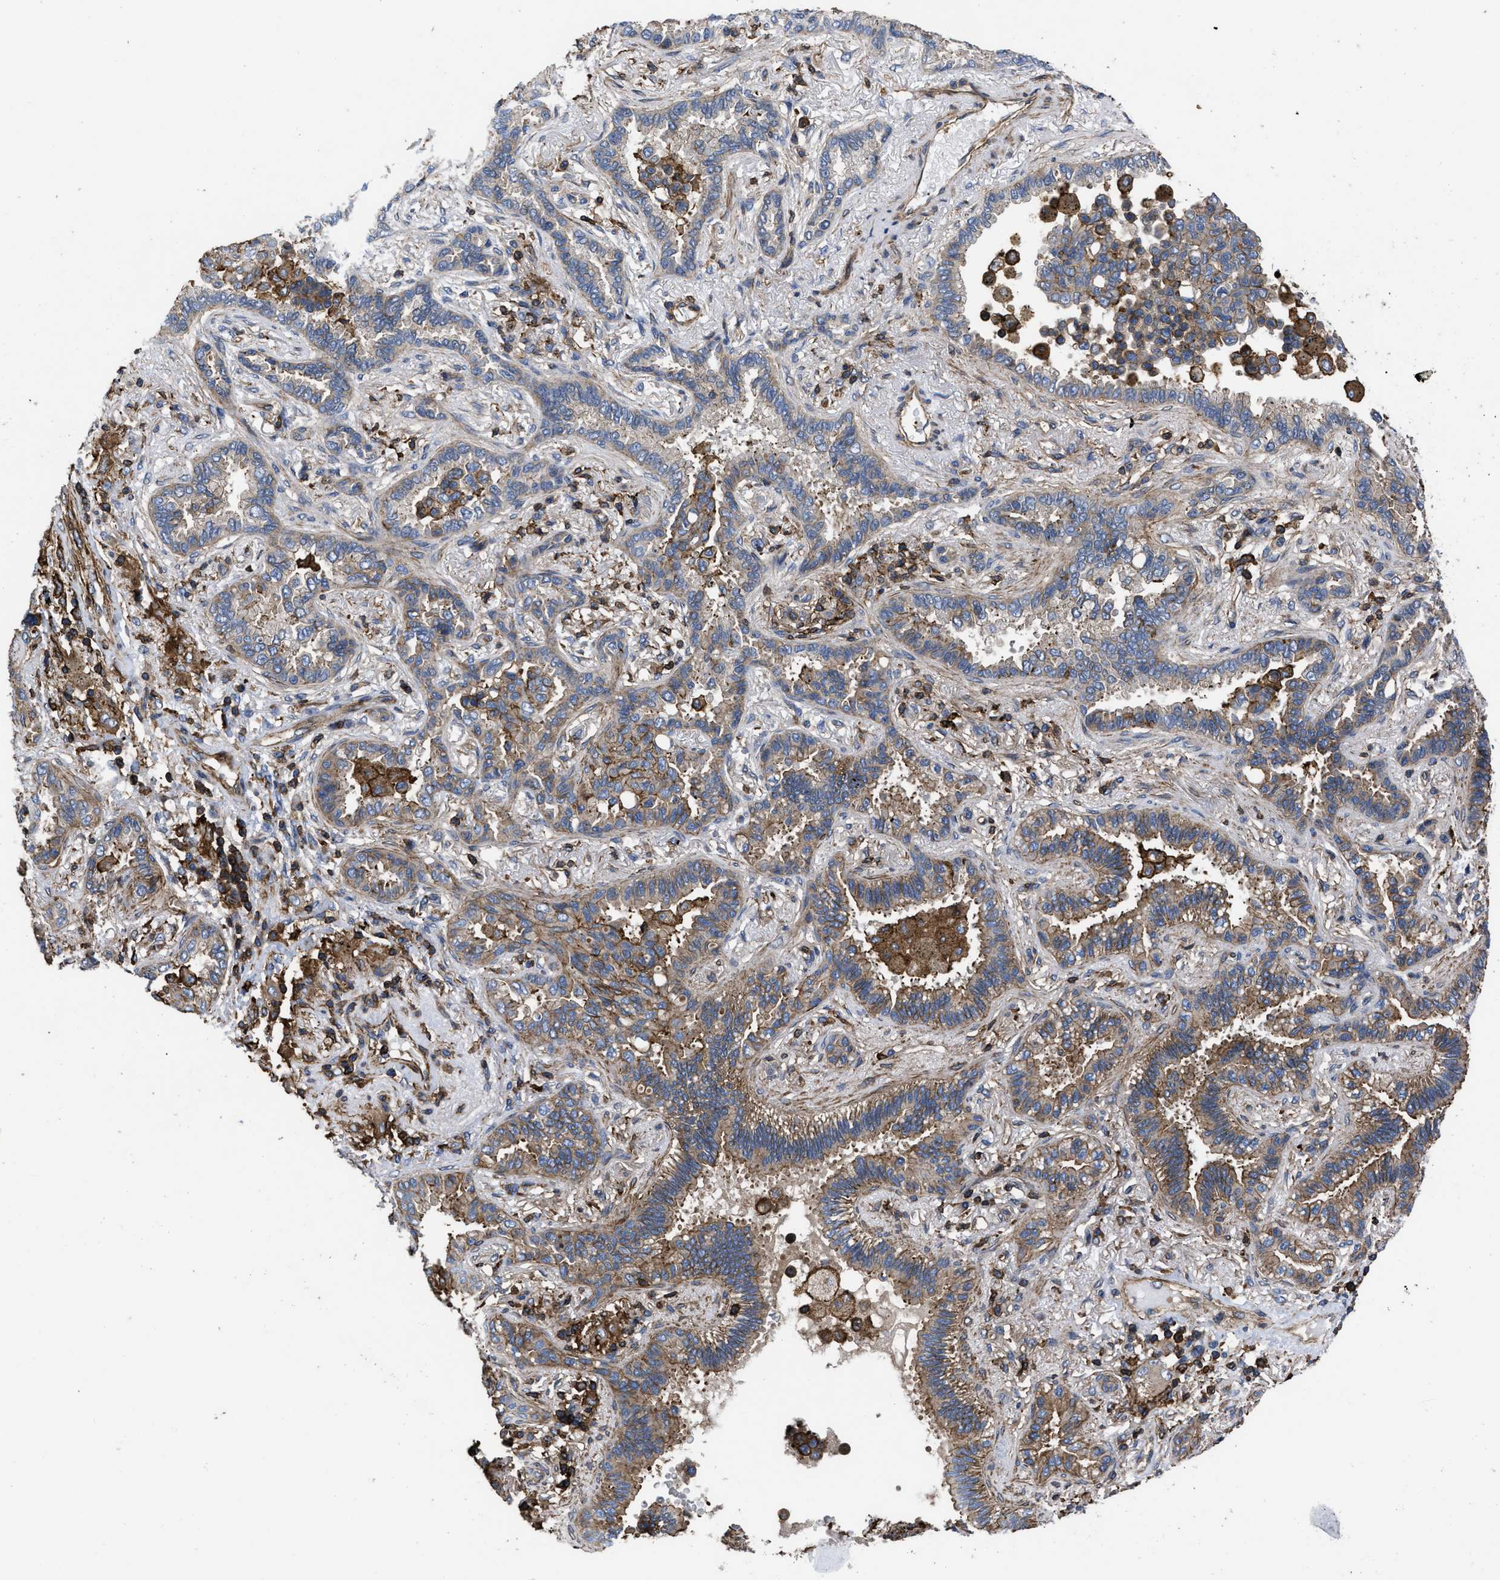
{"staining": {"intensity": "moderate", "quantity": ">75%", "location": "cytoplasmic/membranous"}, "tissue": "lung cancer", "cell_type": "Tumor cells", "image_type": "cancer", "snomed": [{"axis": "morphology", "description": "Normal tissue, NOS"}, {"axis": "morphology", "description": "Adenocarcinoma, NOS"}, {"axis": "topography", "description": "Lung"}], "caption": "Human lung cancer (adenocarcinoma) stained with a brown dye demonstrates moderate cytoplasmic/membranous positive positivity in approximately >75% of tumor cells.", "gene": "SCUBE2", "patient": {"sex": "male", "age": 59}}